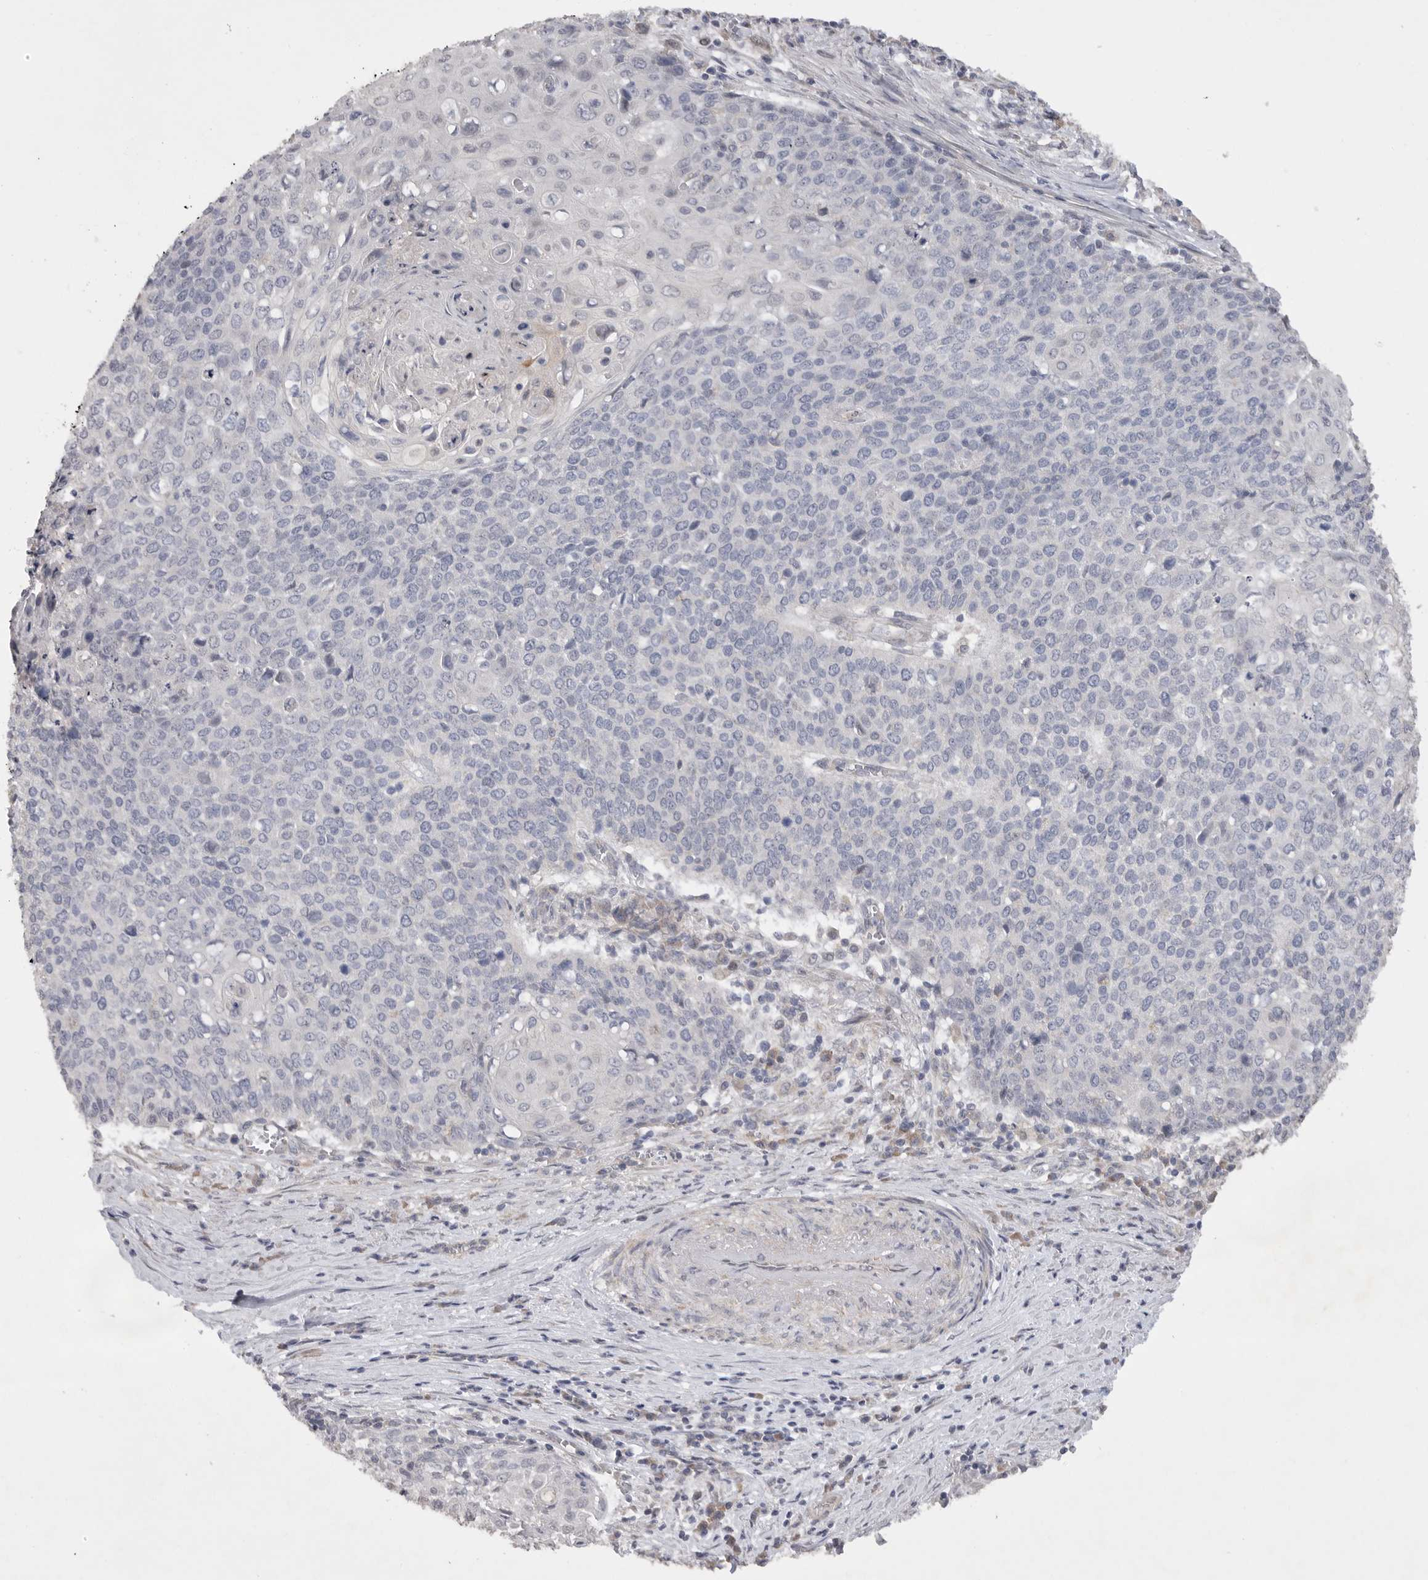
{"staining": {"intensity": "negative", "quantity": "none", "location": "none"}, "tissue": "cervical cancer", "cell_type": "Tumor cells", "image_type": "cancer", "snomed": [{"axis": "morphology", "description": "Squamous cell carcinoma, NOS"}, {"axis": "topography", "description": "Cervix"}], "caption": "This is an immunohistochemistry (IHC) histopathology image of human cervical squamous cell carcinoma. There is no expression in tumor cells.", "gene": "EDEM3", "patient": {"sex": "female", "age": 39}}